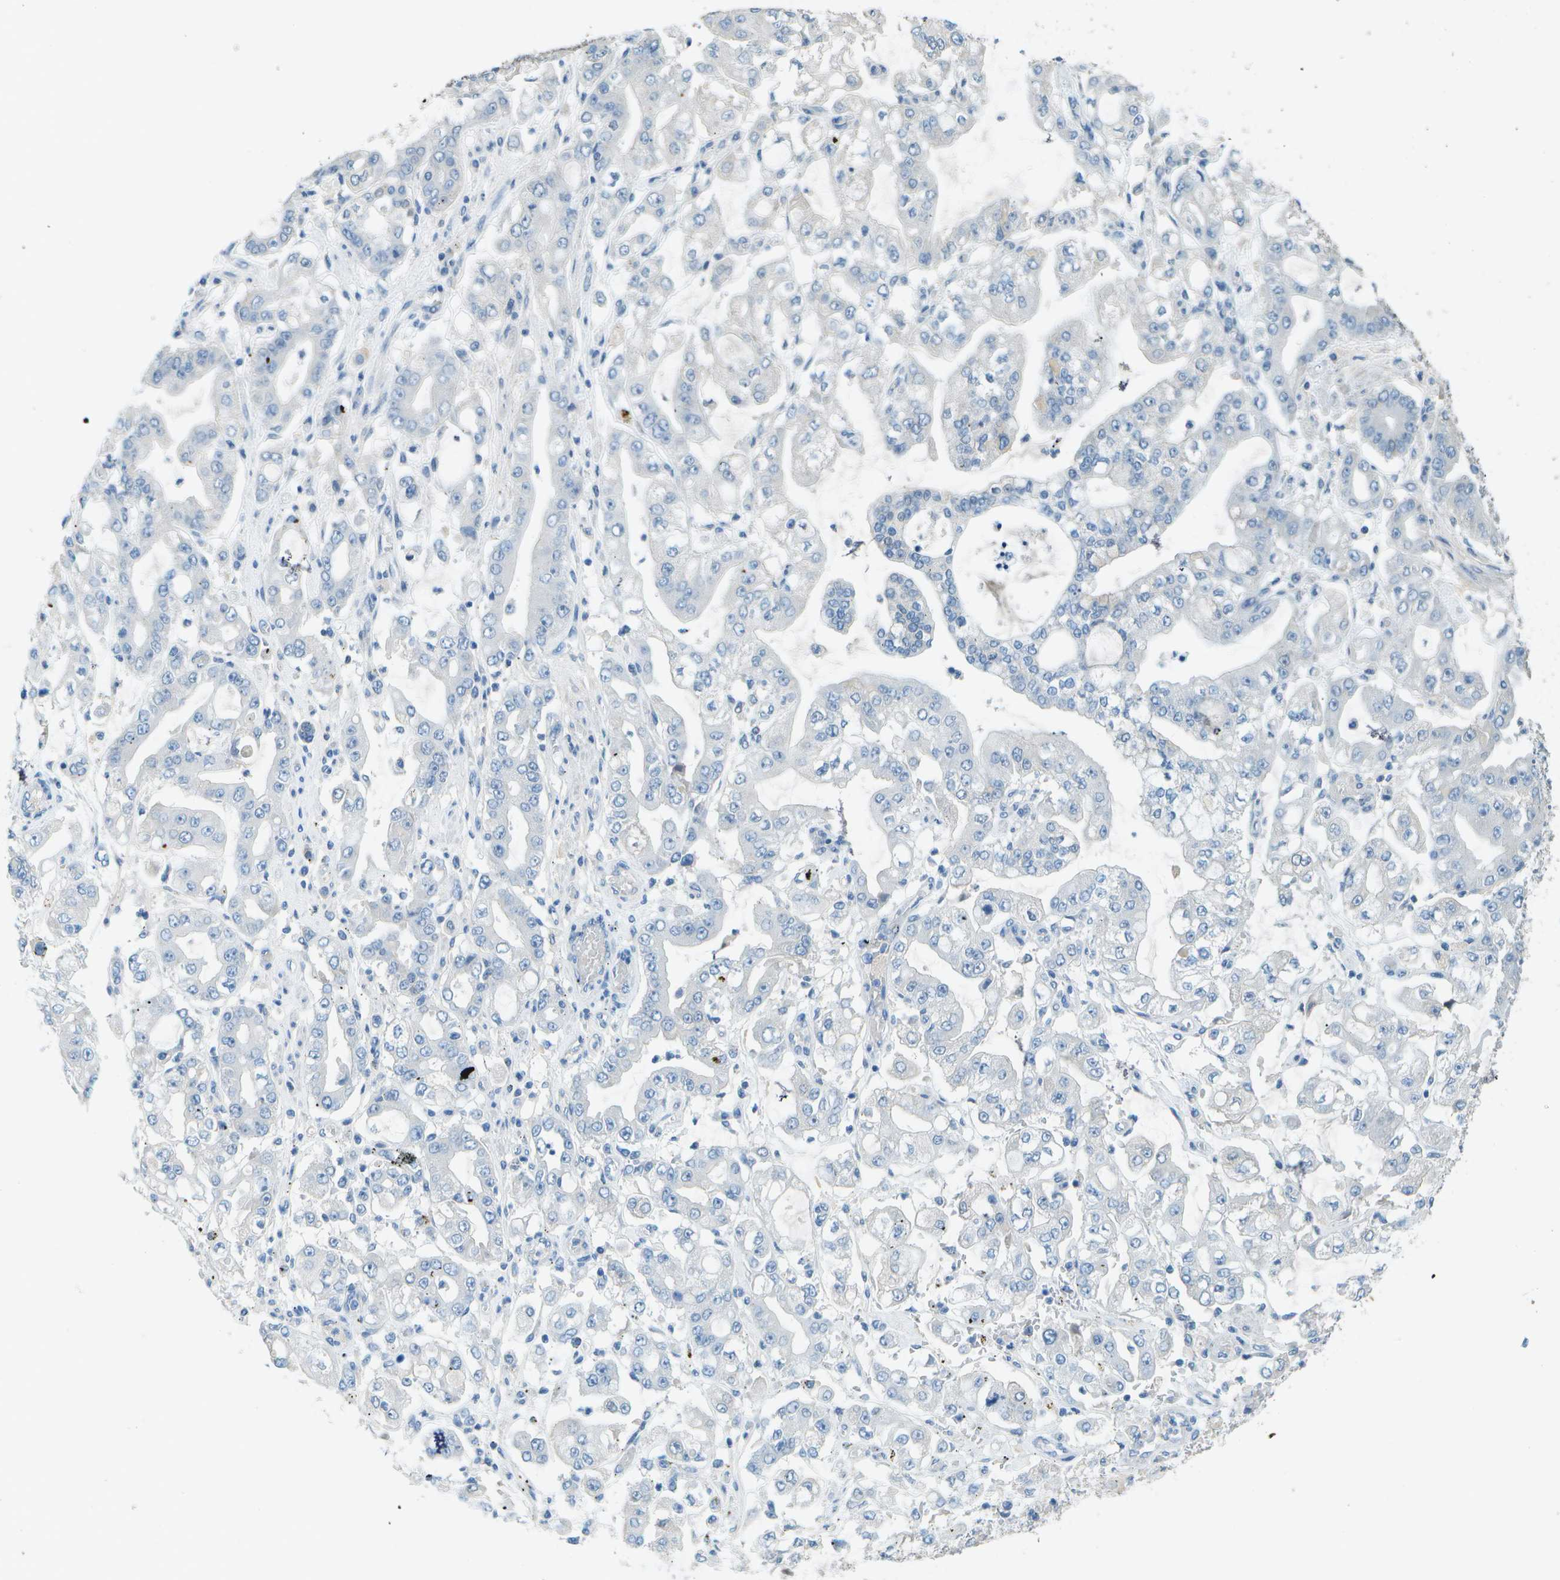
{"staining": {"intensity": "negative", "quantity": "none", "location": "none"}, "tissue": "stomach cancer", "cell_type": "Tumor cells", "image_type": "cancer", "snomed": [{"axis": "morphology", "description": "Adenocarcinoma, NOS"}, {"axis": "topography", "description": "Stomach"}], "caption": "Immunohistochemistry photomicrograph of neoplastic tissue: human stomach cancer stained with DAB (3,3'-diaminobenzidine) shows no significant protein staining in tumor cells.", "gene": "LGI2", "patient": {"sex": "male", "age": 76}}